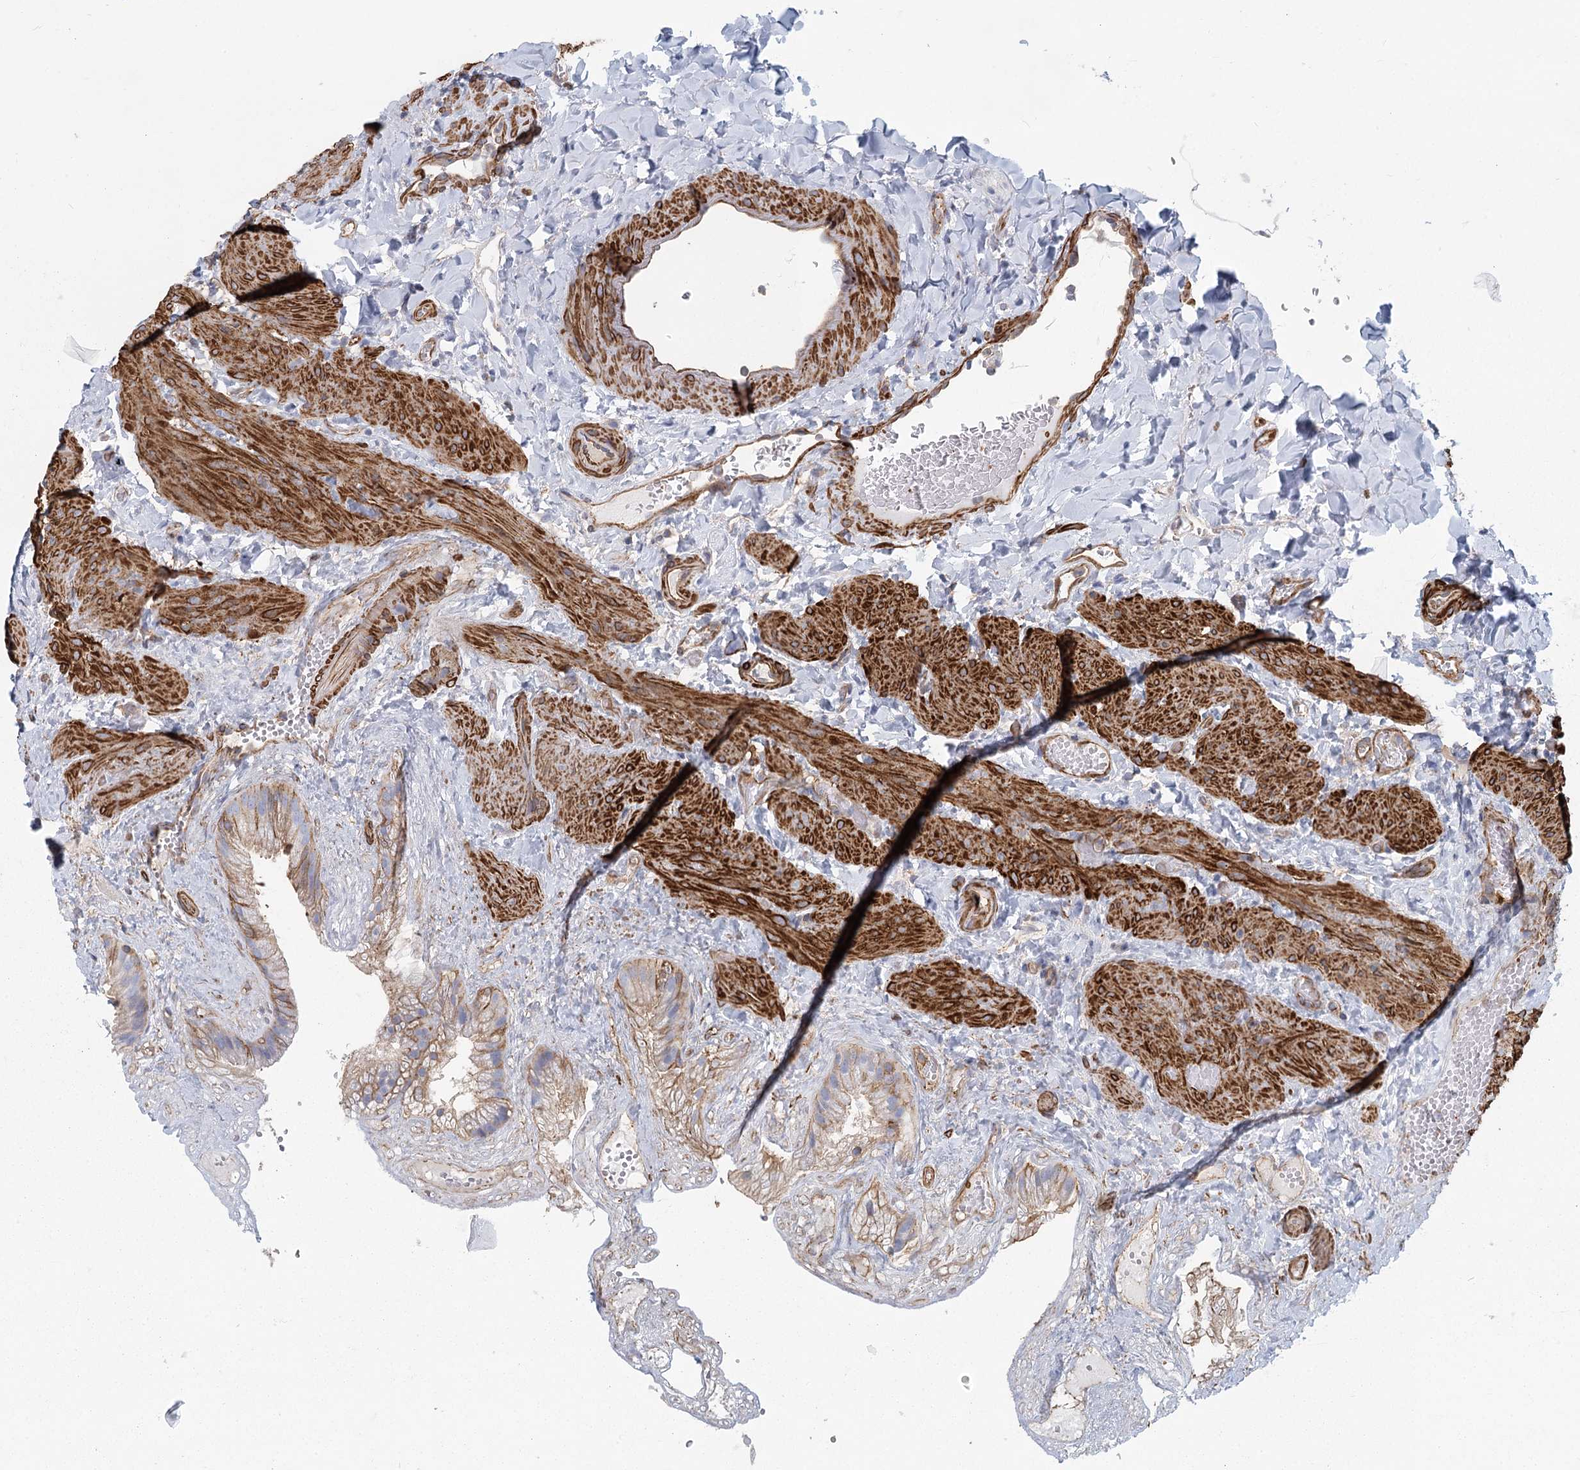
{"staining": {"intensity": "weak", "quantity": "25%-75%", "location": "cytoplasmic/membranous"}, "tissue": "gallbladder", "cell_type": "Glandular cells", "image_type": "normal", "snomed": [{"axis": "morphology", "description": "Normal tissue, NOS"}, {"axis": "topography", "description": "Gallbladder"}], "caption": "Benign gallbladder was stained to show a protein in brown. There is low levels of weak cytoplasmic/membranous expression in about 25%-75% of glandular cells.", "gene": "IFT46", "patient": {"sex": "female", "age": 30}}